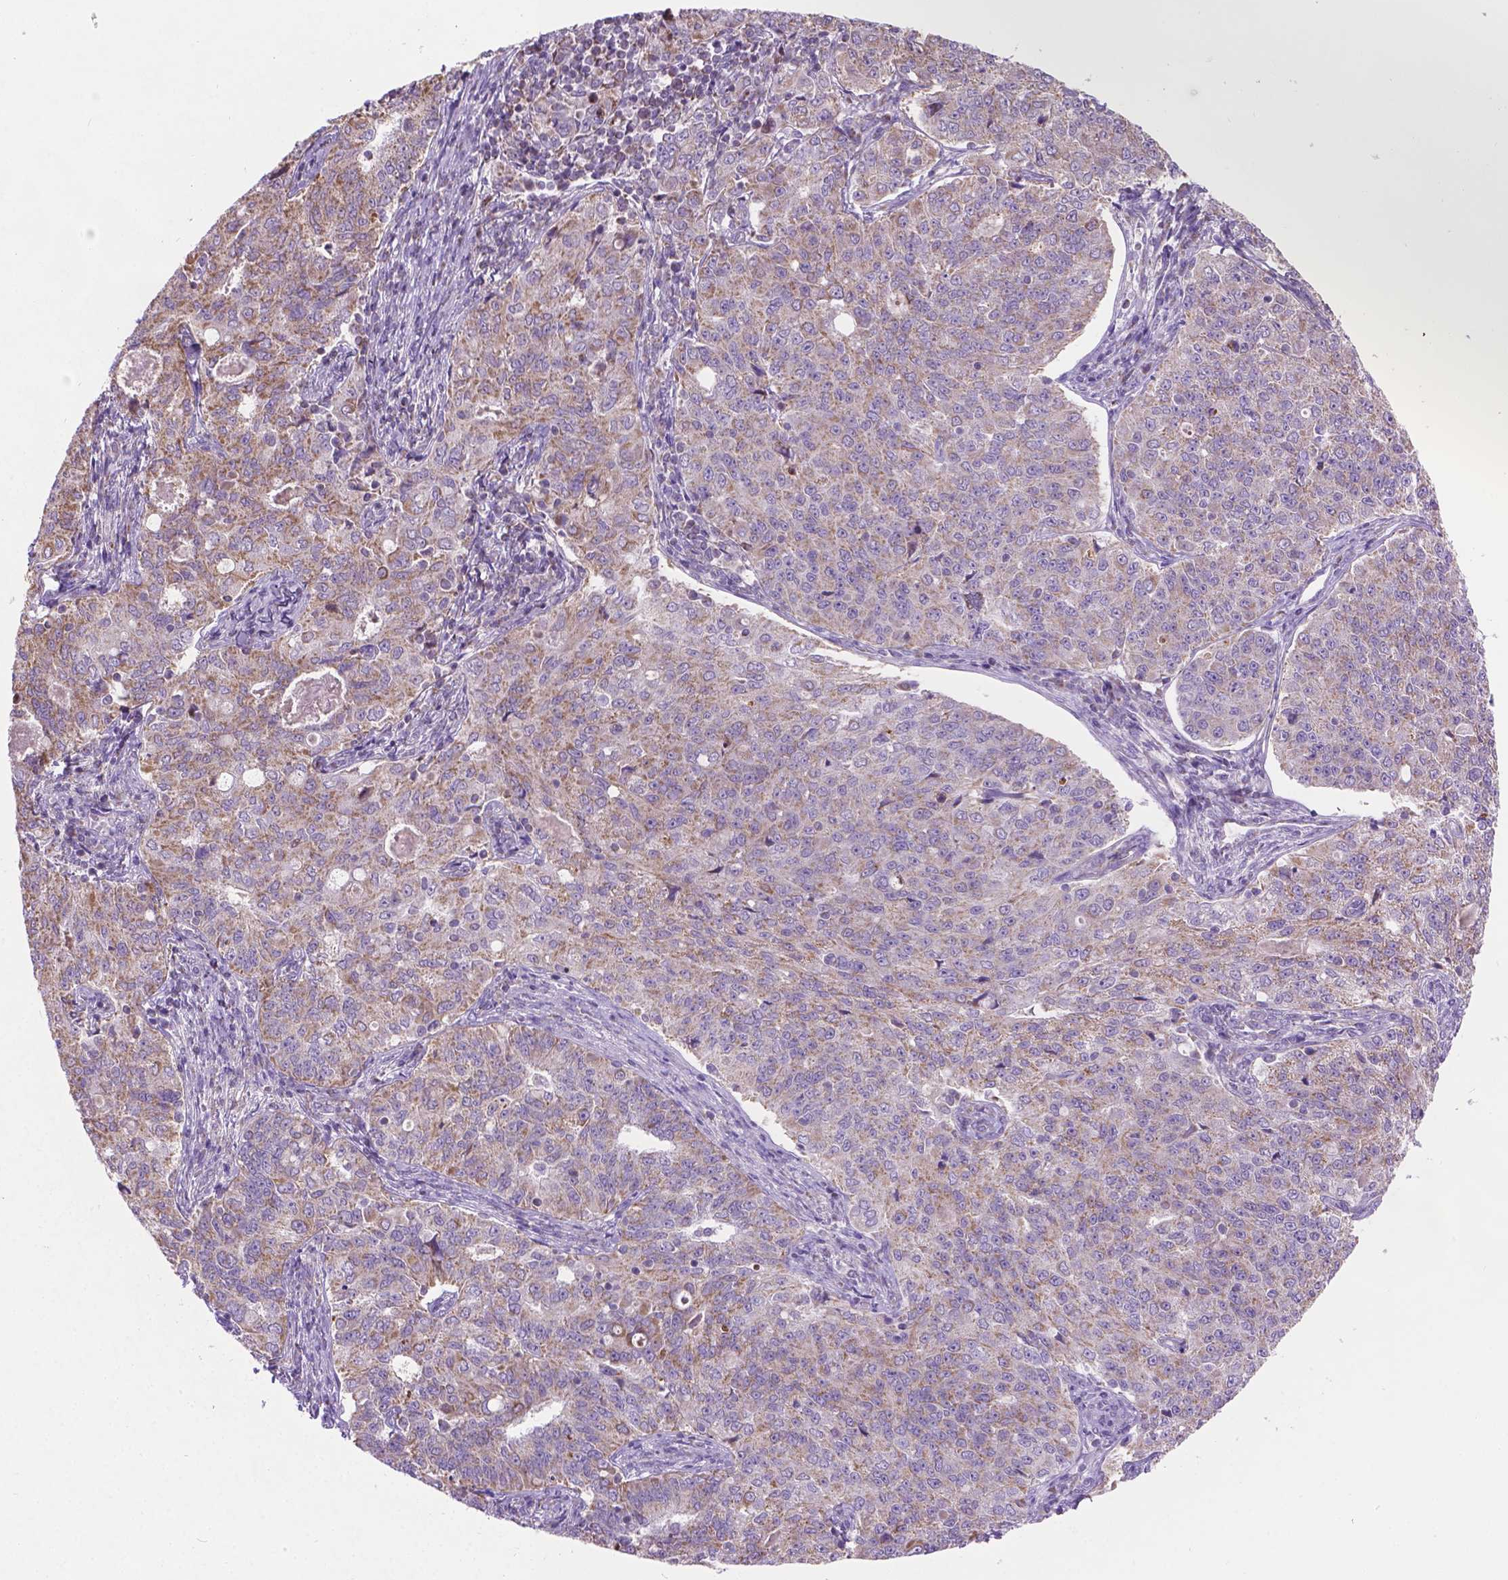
{"staining": {"intensity": "weak", "quantity": "25%-75%", "location": "cytoplasmic/membranous"}, "tissue": "endometrial cancer", "cell_type": "Tumor cells", "image_type": "cancer", "snomed": [{"axis": "morphology", "description": "Adenocarcinoma, NOS"}, {"axis": "topography", "description": "Endometrium"}], "caption": "A low amount of weak cytoplasmic/membranous positivity is present in about 25%-75% of tumor cells in endometrial cancer tissue. The staining was performed using DAB, with brown indicating positive protein expression. Nuclei are stained blue with hematoxylin.", "gene": "CSPG5", "patient": {"sex": "female", "age": 43}}